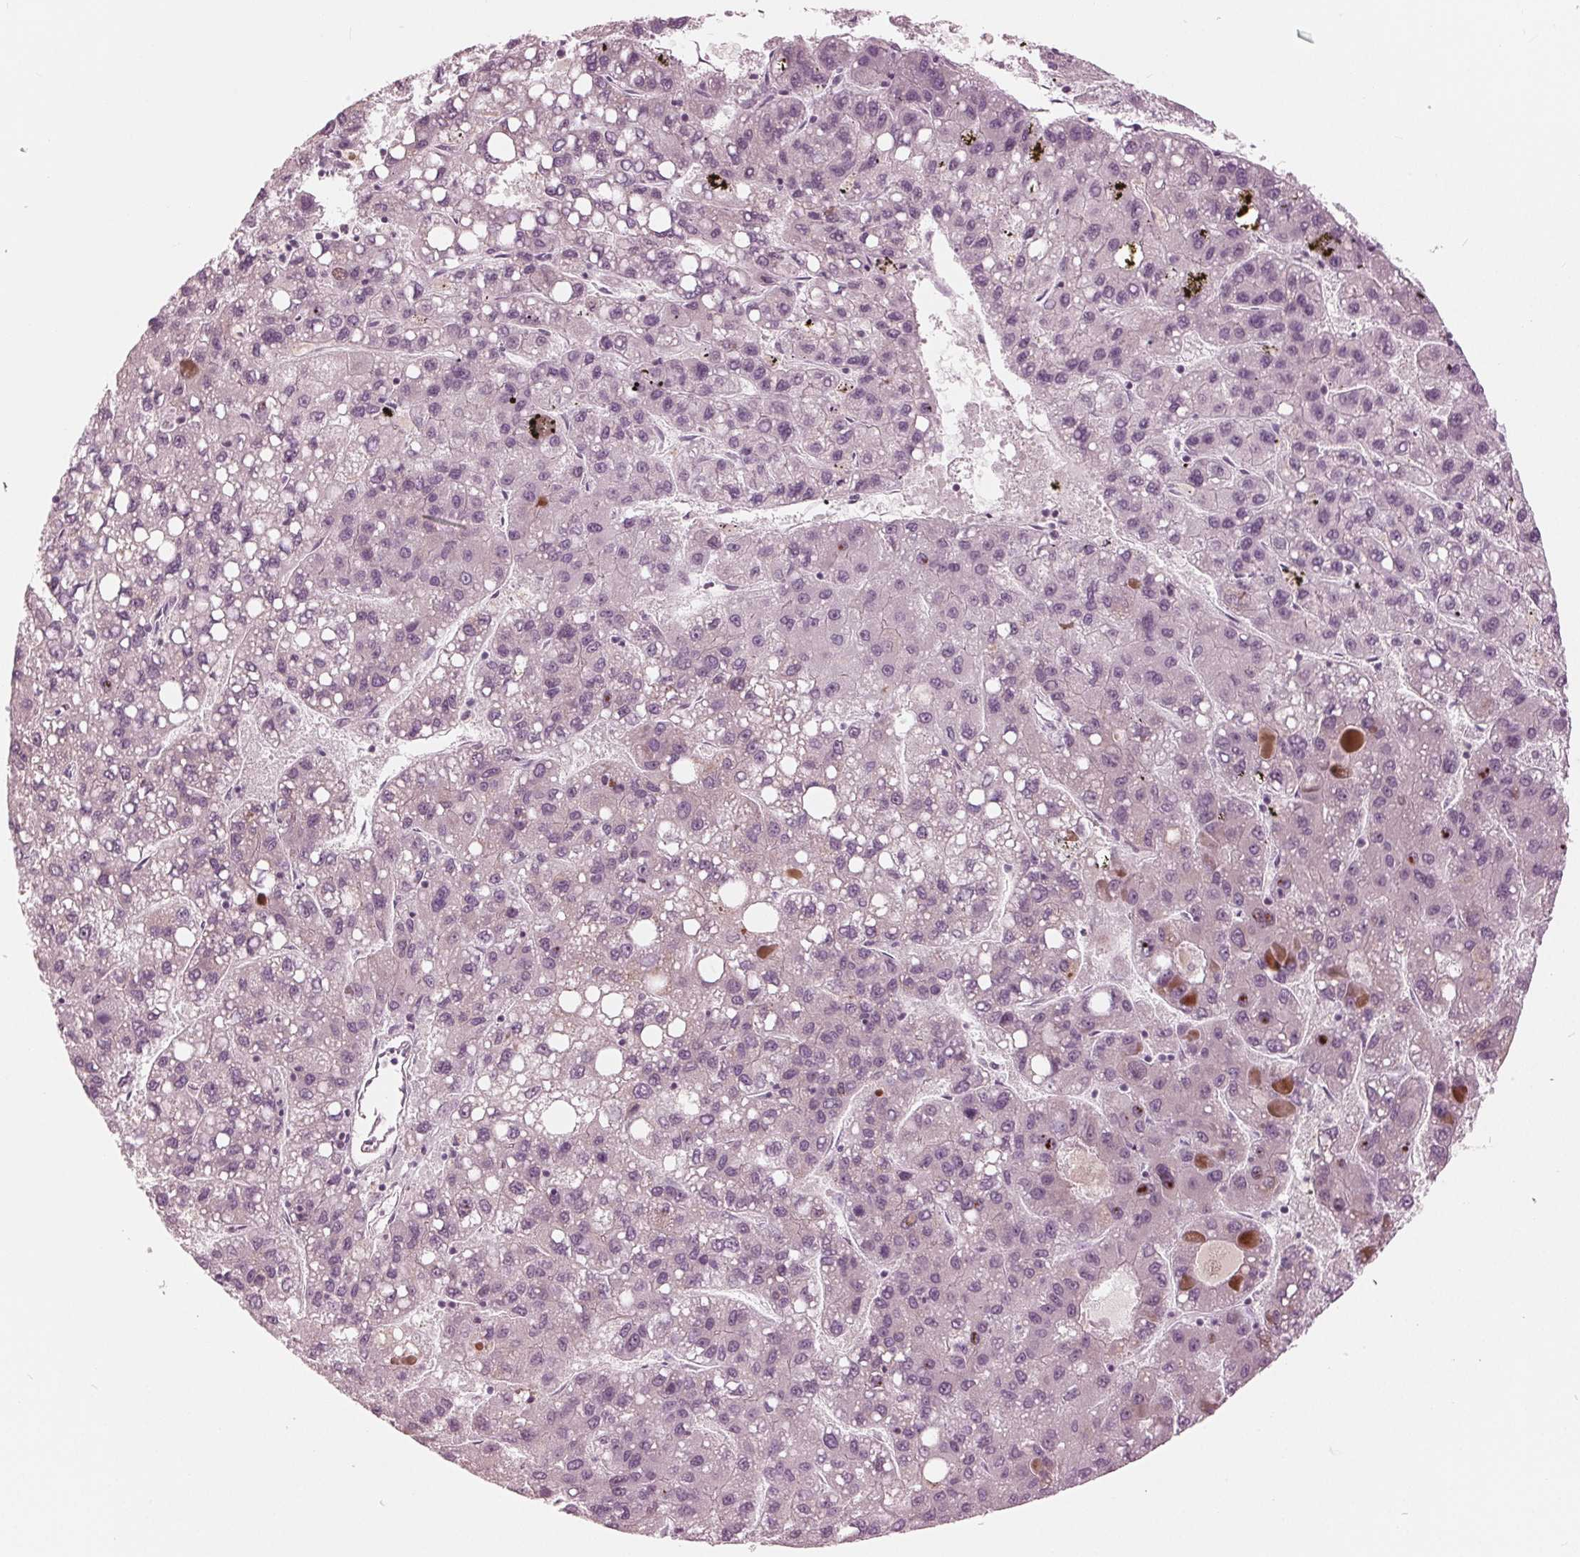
{"staining": {"intensity": "negative", "quantity": "none", "location": "none"}, "tissue": "liver cancer", "cell_type": "Tumor cells", "image_type": "cancer", "snomed": [{"axis": "morphology", "description": "Carcinoma, Hepatocellular, NOS"}, {"axis": "topography", "description": "Liver"}], "caption": "High power microscopy photomicrograph of an immunohistochemistry histopathology image of hepatocellular carcinoma (liver), revealing no significant expression in tumor cells.", "gene": "CLN6", "patient": {"sex": "female", "age": 82}}